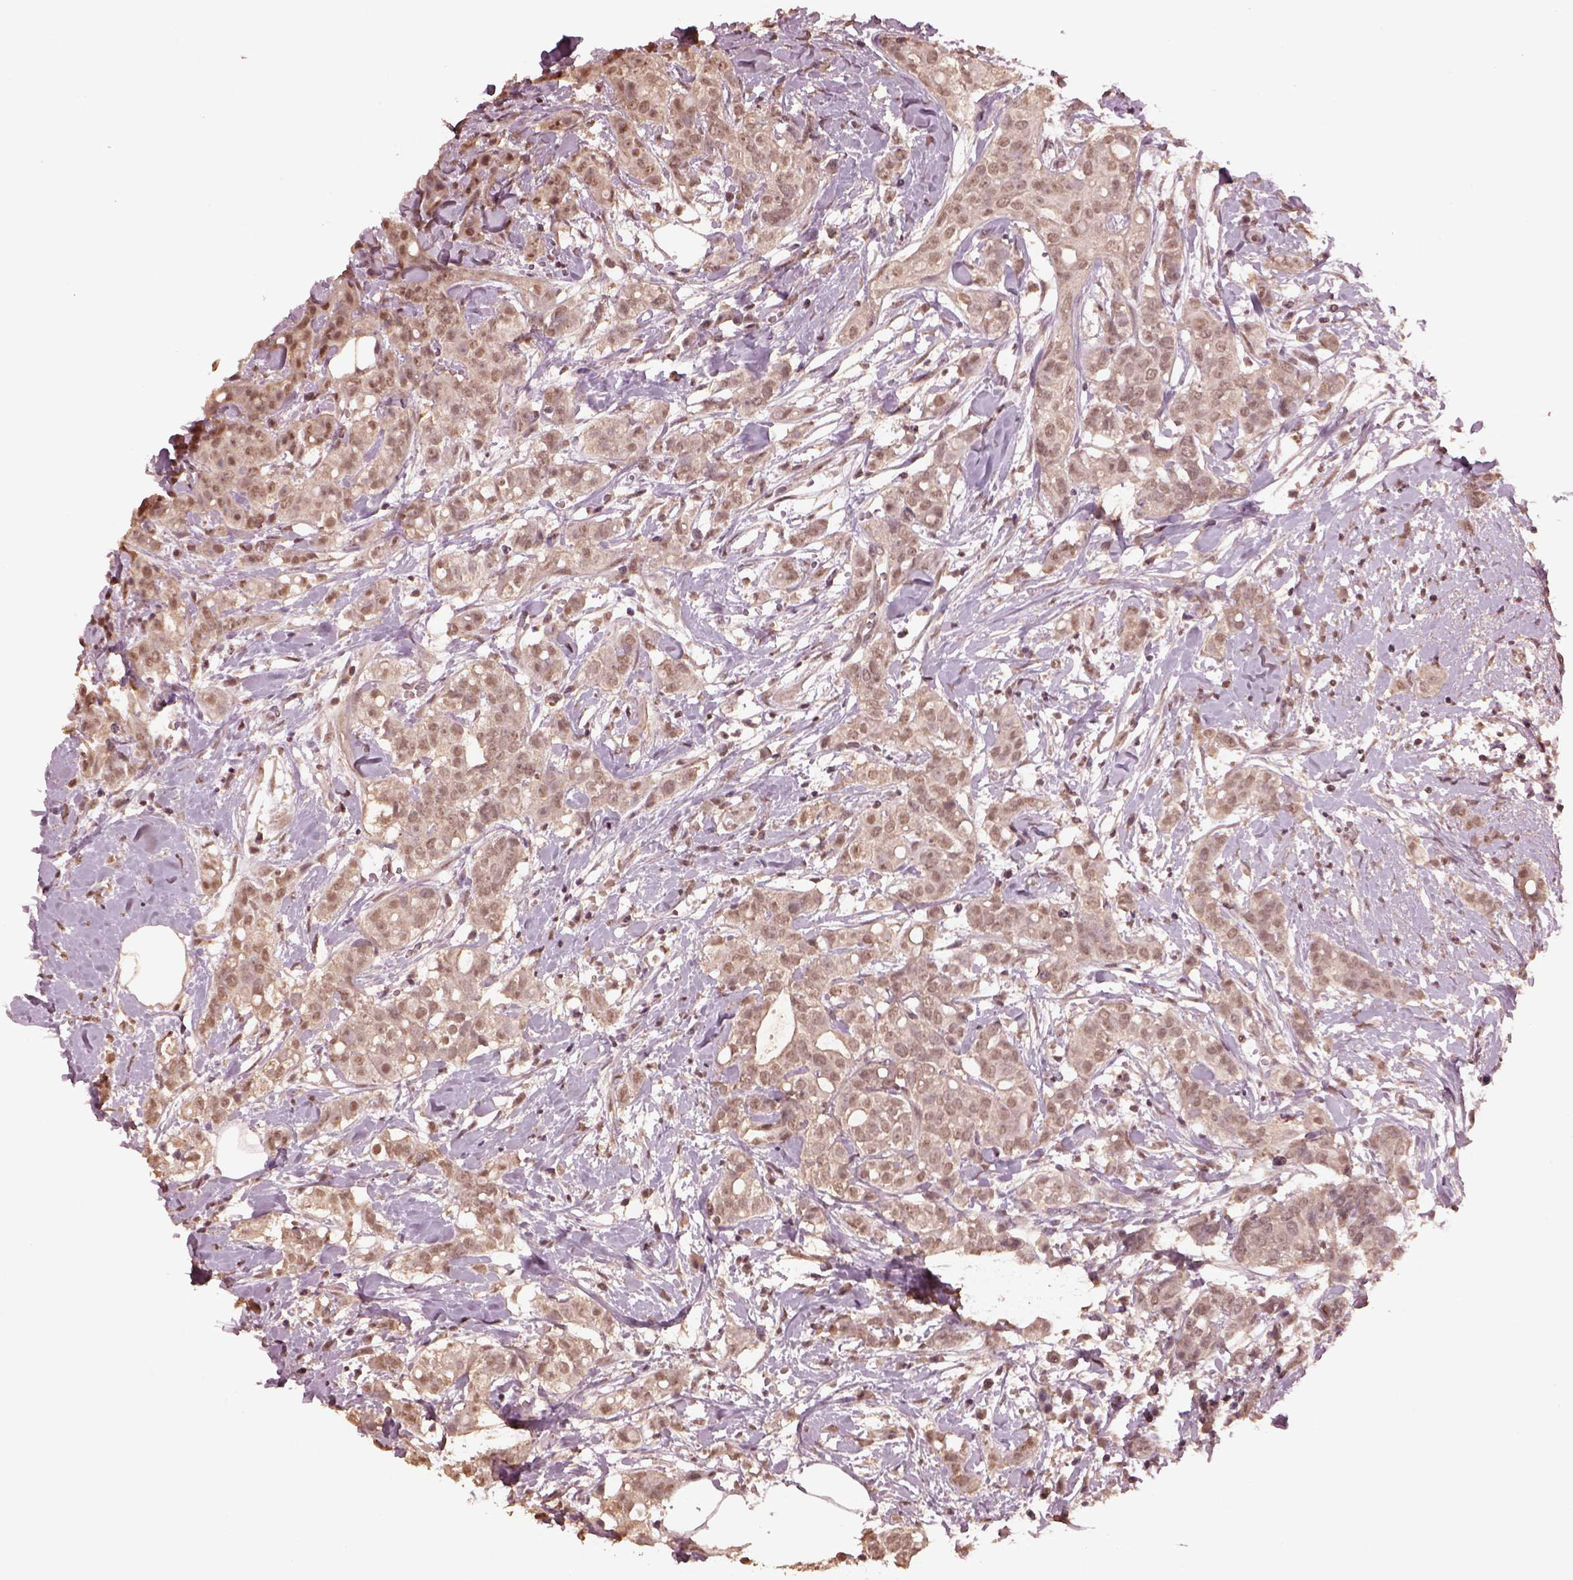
{"staining": {"intensity": "weak", "quantity": "25%-75%", "location": "nuclear"}, "tissue": "breast cancer", "cell_type": "Tumor cells", "image_type": "cancer", "snomed": [{"axis": "morphology", "description": "Duct carcinoma"}, {"axis": "topography", "description": "Breast"}], "caption": "A histopathology image showing weak nuclear positivity in about 25%-75% of tumor cells in breast cancer (invasive ductal carcinoma), as visualized by brown immunohistochemical staining.", "gene": "CPT1C", "patient": {"sex": "female", "age": 40}}